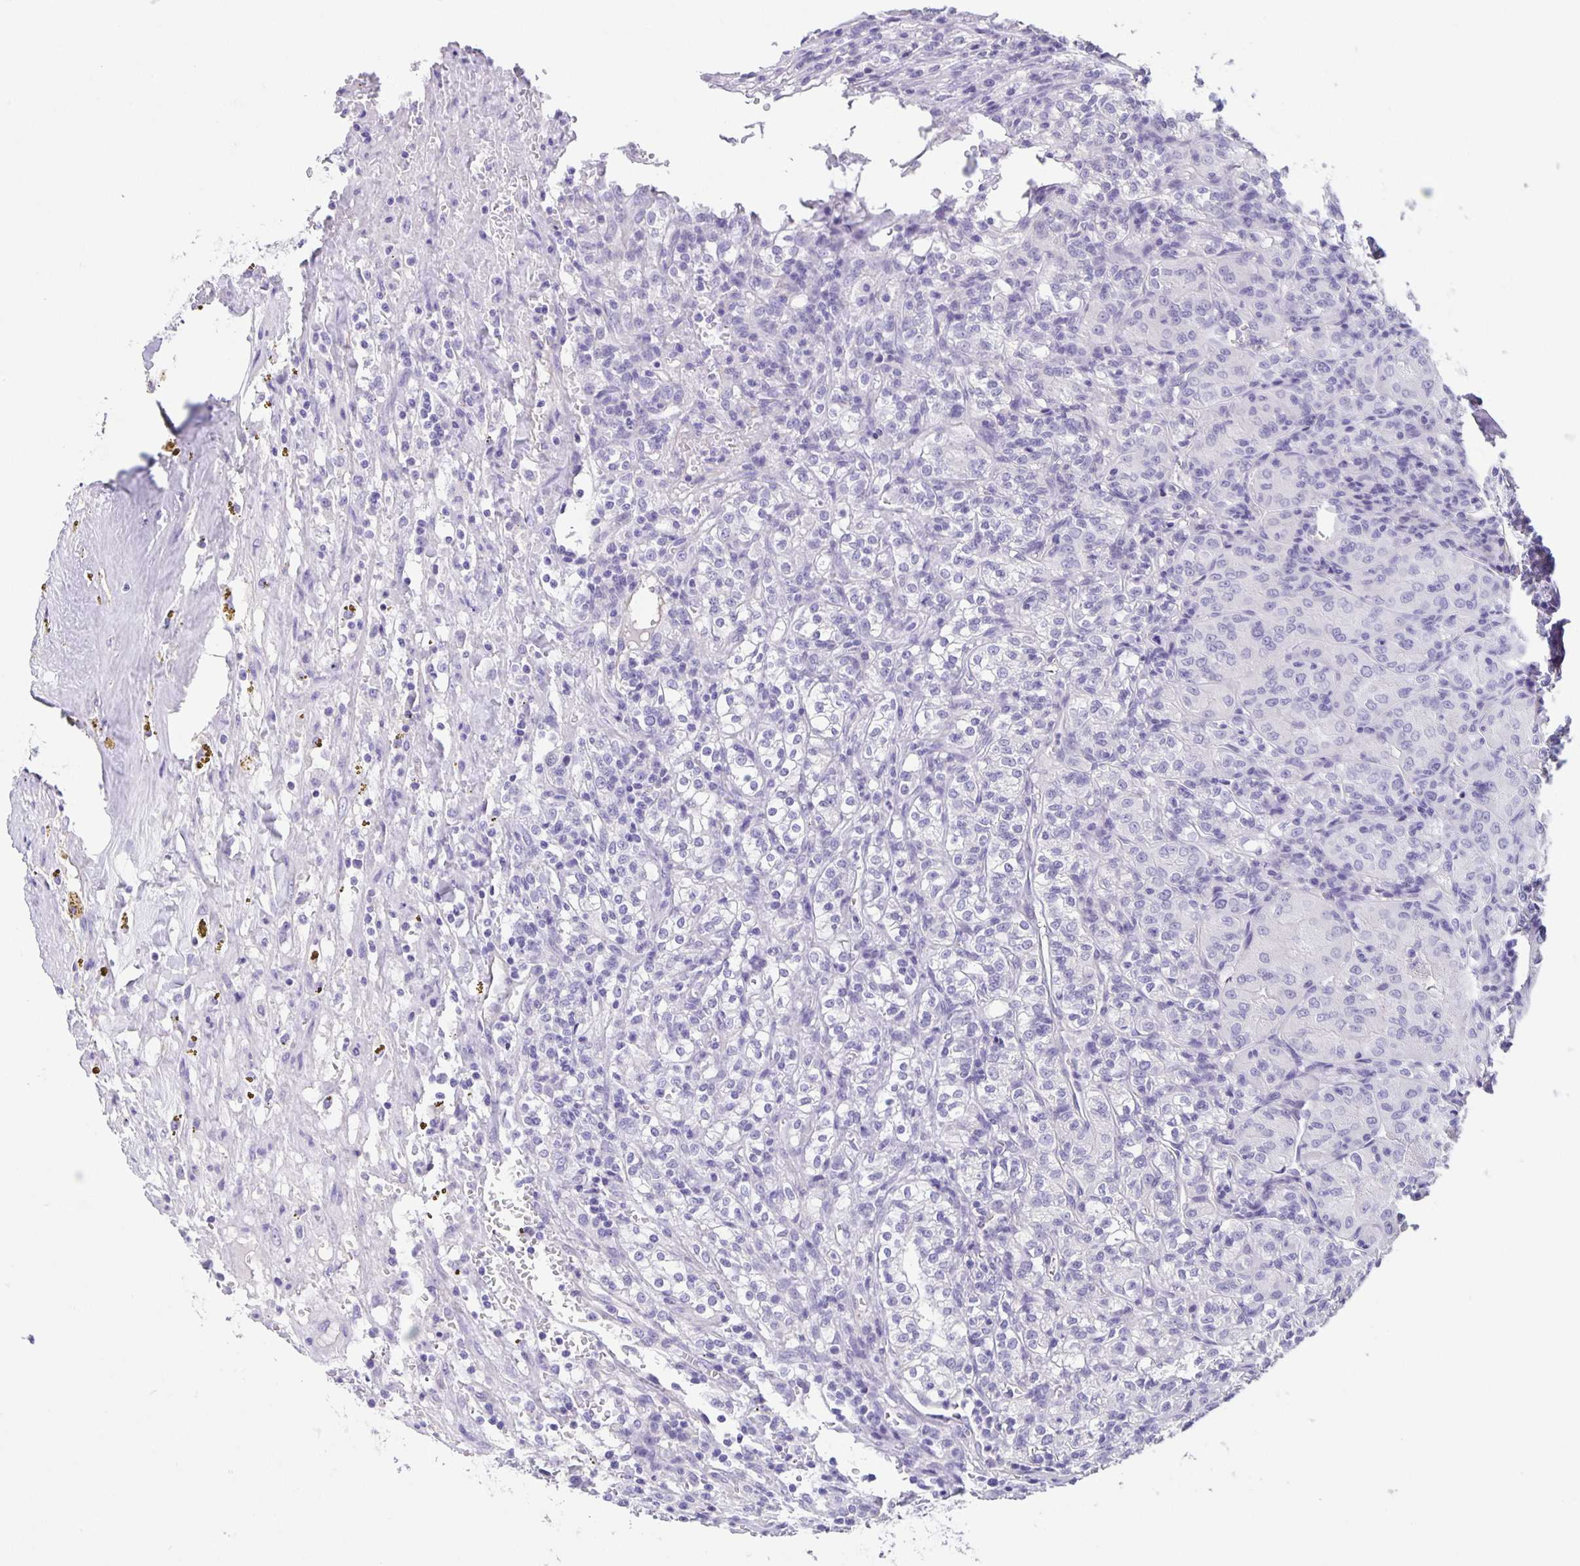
{"staining": {"intensity": "negative", "quantity": "none", "location": "none"}, "tissue": "renal cancer", "cell_type": "Tumor cells", "image_type": "cancer", "snomed": [{"axis": "morphology", "description": "Adenocarcinoma, NOS"}, {"axis": "topography", "description": "Kidney"}], "caption": "Histopathology image shows no protein staining in tumor cells of renal adenocarcinoma tissue. (DAB immunohistochemistry (IHC), high magnification).", "gene": "UBQLN3", "patient": {"sex": "male", "age": 36}}